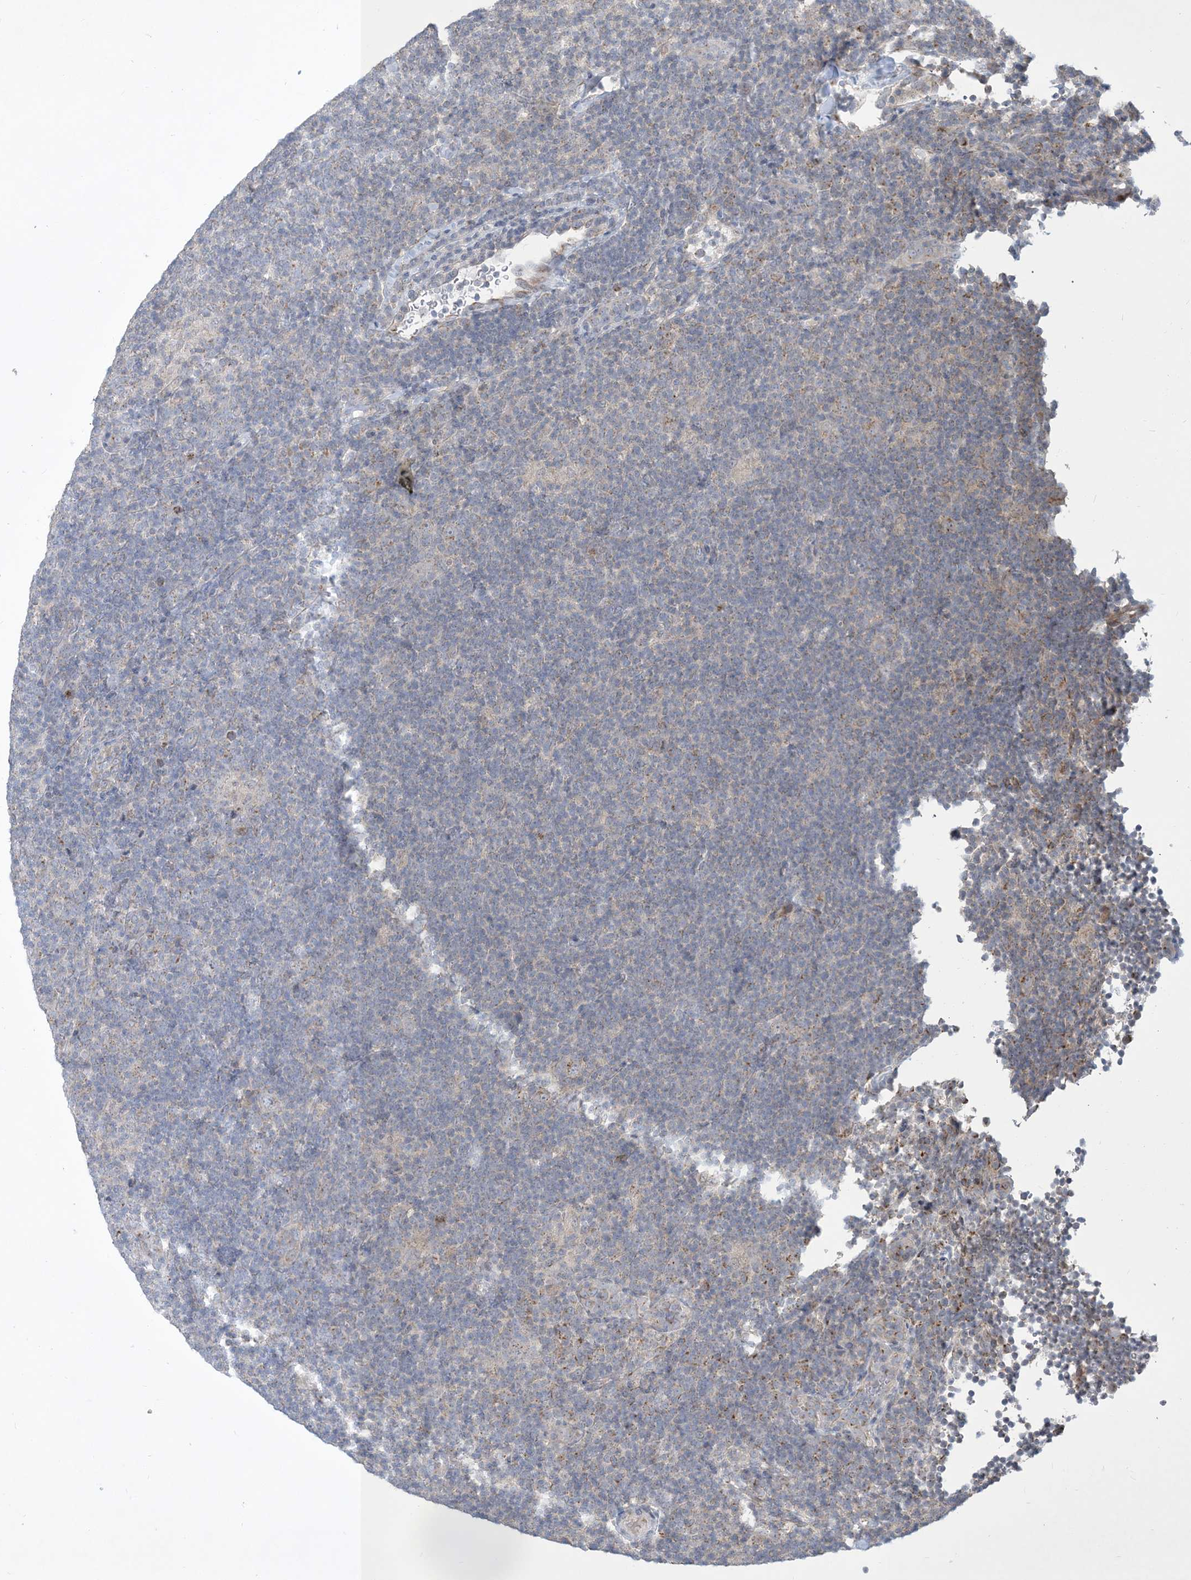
{"staining": {"intensity": "negative", "quantity": "none", "location": "none"}, "tissue": "lymphoma", "cell_type": "Tumor cells", "image_type": "cancer", "snomed": [{"axis": "morphology", "description": "Hodgkin's disease, NOS"}, {"axis": "topography", "description": "Lymph node"}], "caption": "IHC image of human lymphoma stained for a protein (brown), which exhibits no positivity in tumor cells.", "gene": "CCDC14", "patient": {"sex": "female", "age": 57}}